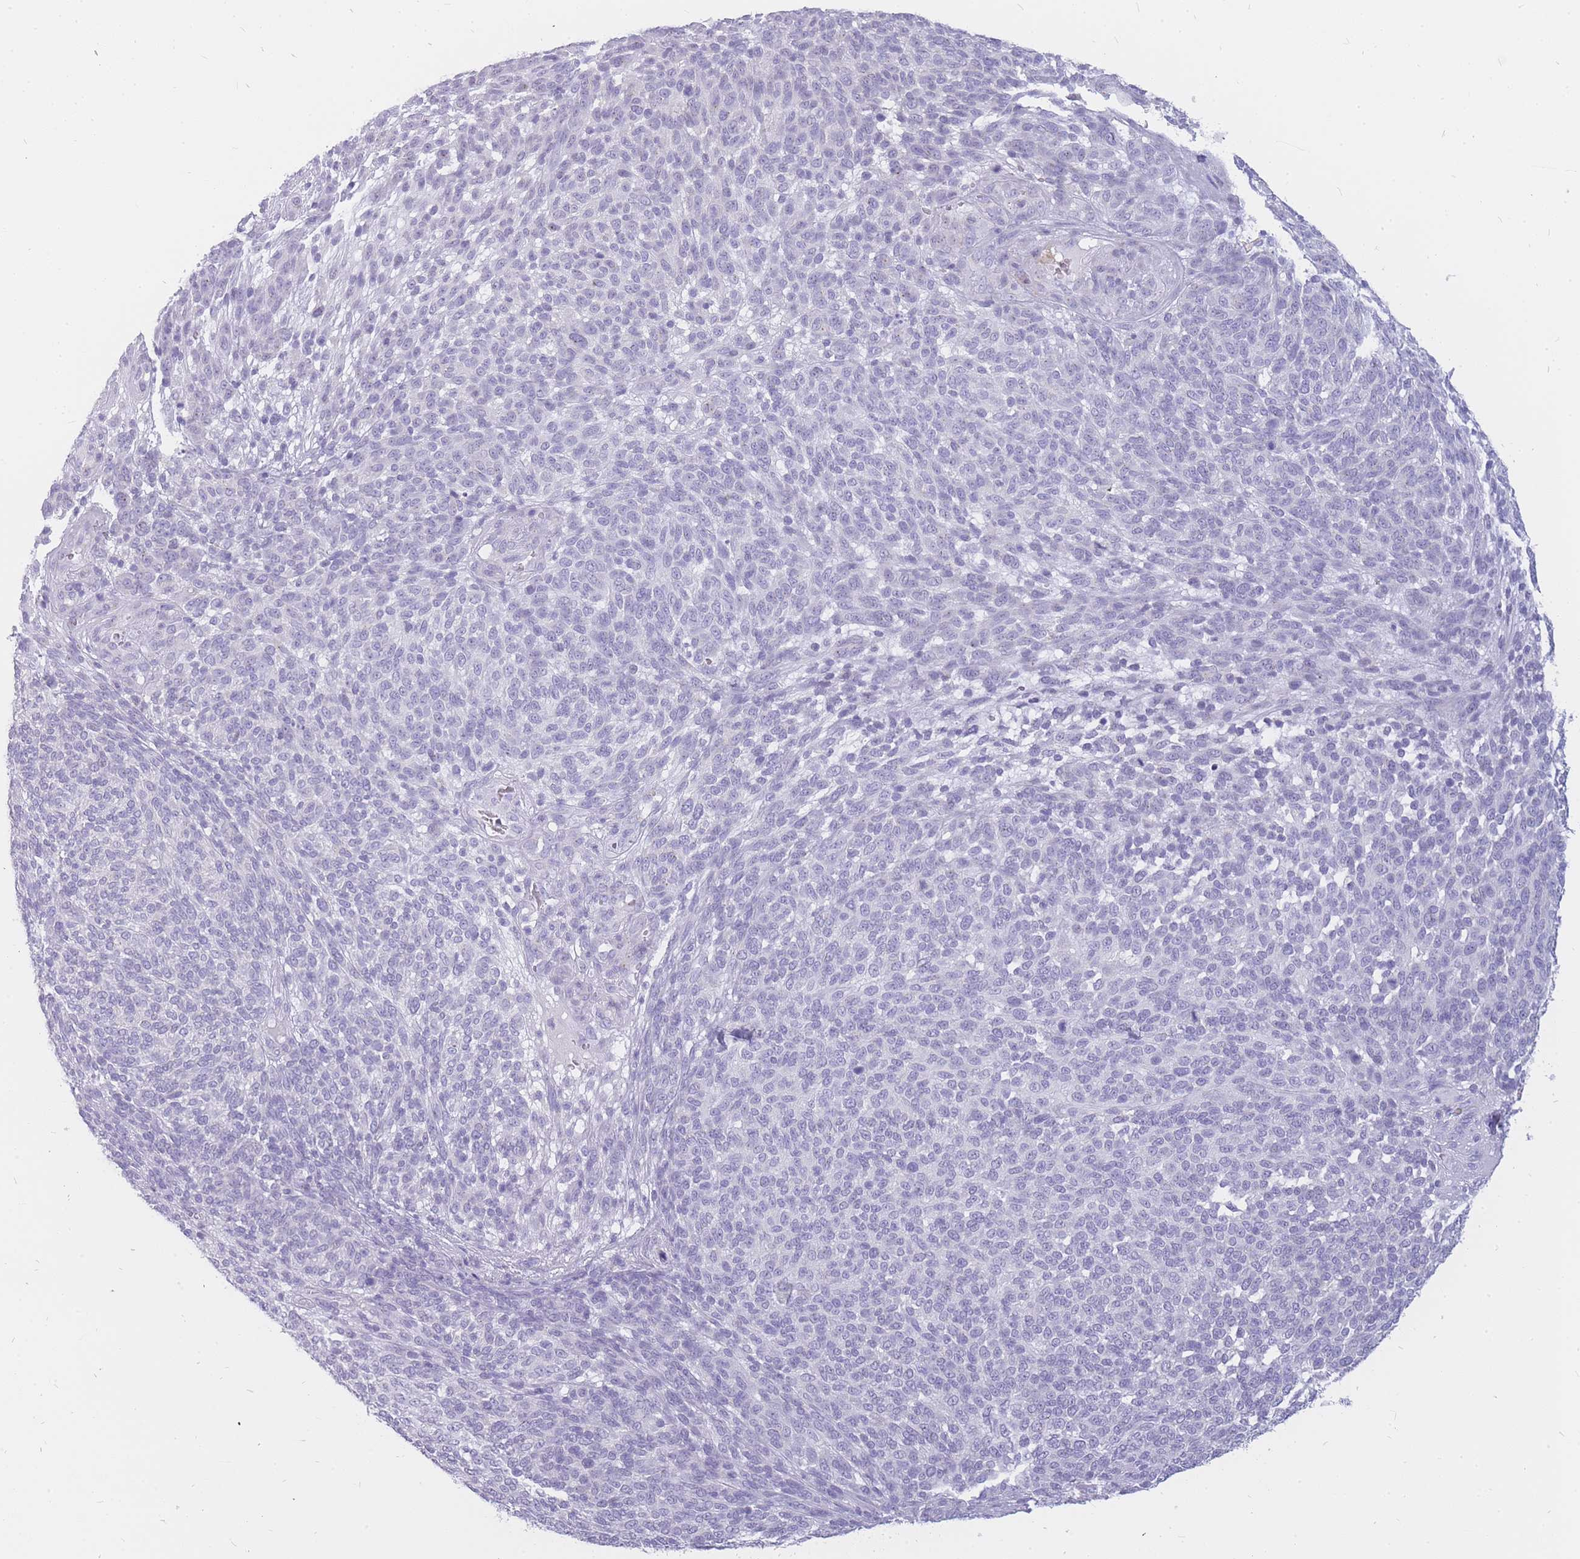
{"staining": {"intensity": "negative", "quantity": "none", "location": "none"}, "tissue": "melanoma", "cell_type": "Tumor cells", "image_type": "cancer", "snomed": [{"axis": "morphology", "description": "Malignant melanoma, NOS"}, {"axis": "topography", "description": "Skin"}], "caption": "Tumor cells show no significant positivity in malignant melanoma. The staining was performed using DAB to visualize the protein expression in brown, while the nuclei were stained in blue with hematoxylin (Magnification: 20x).", "gene": "INS", "patient": {"sex": "male", "age": 49}}